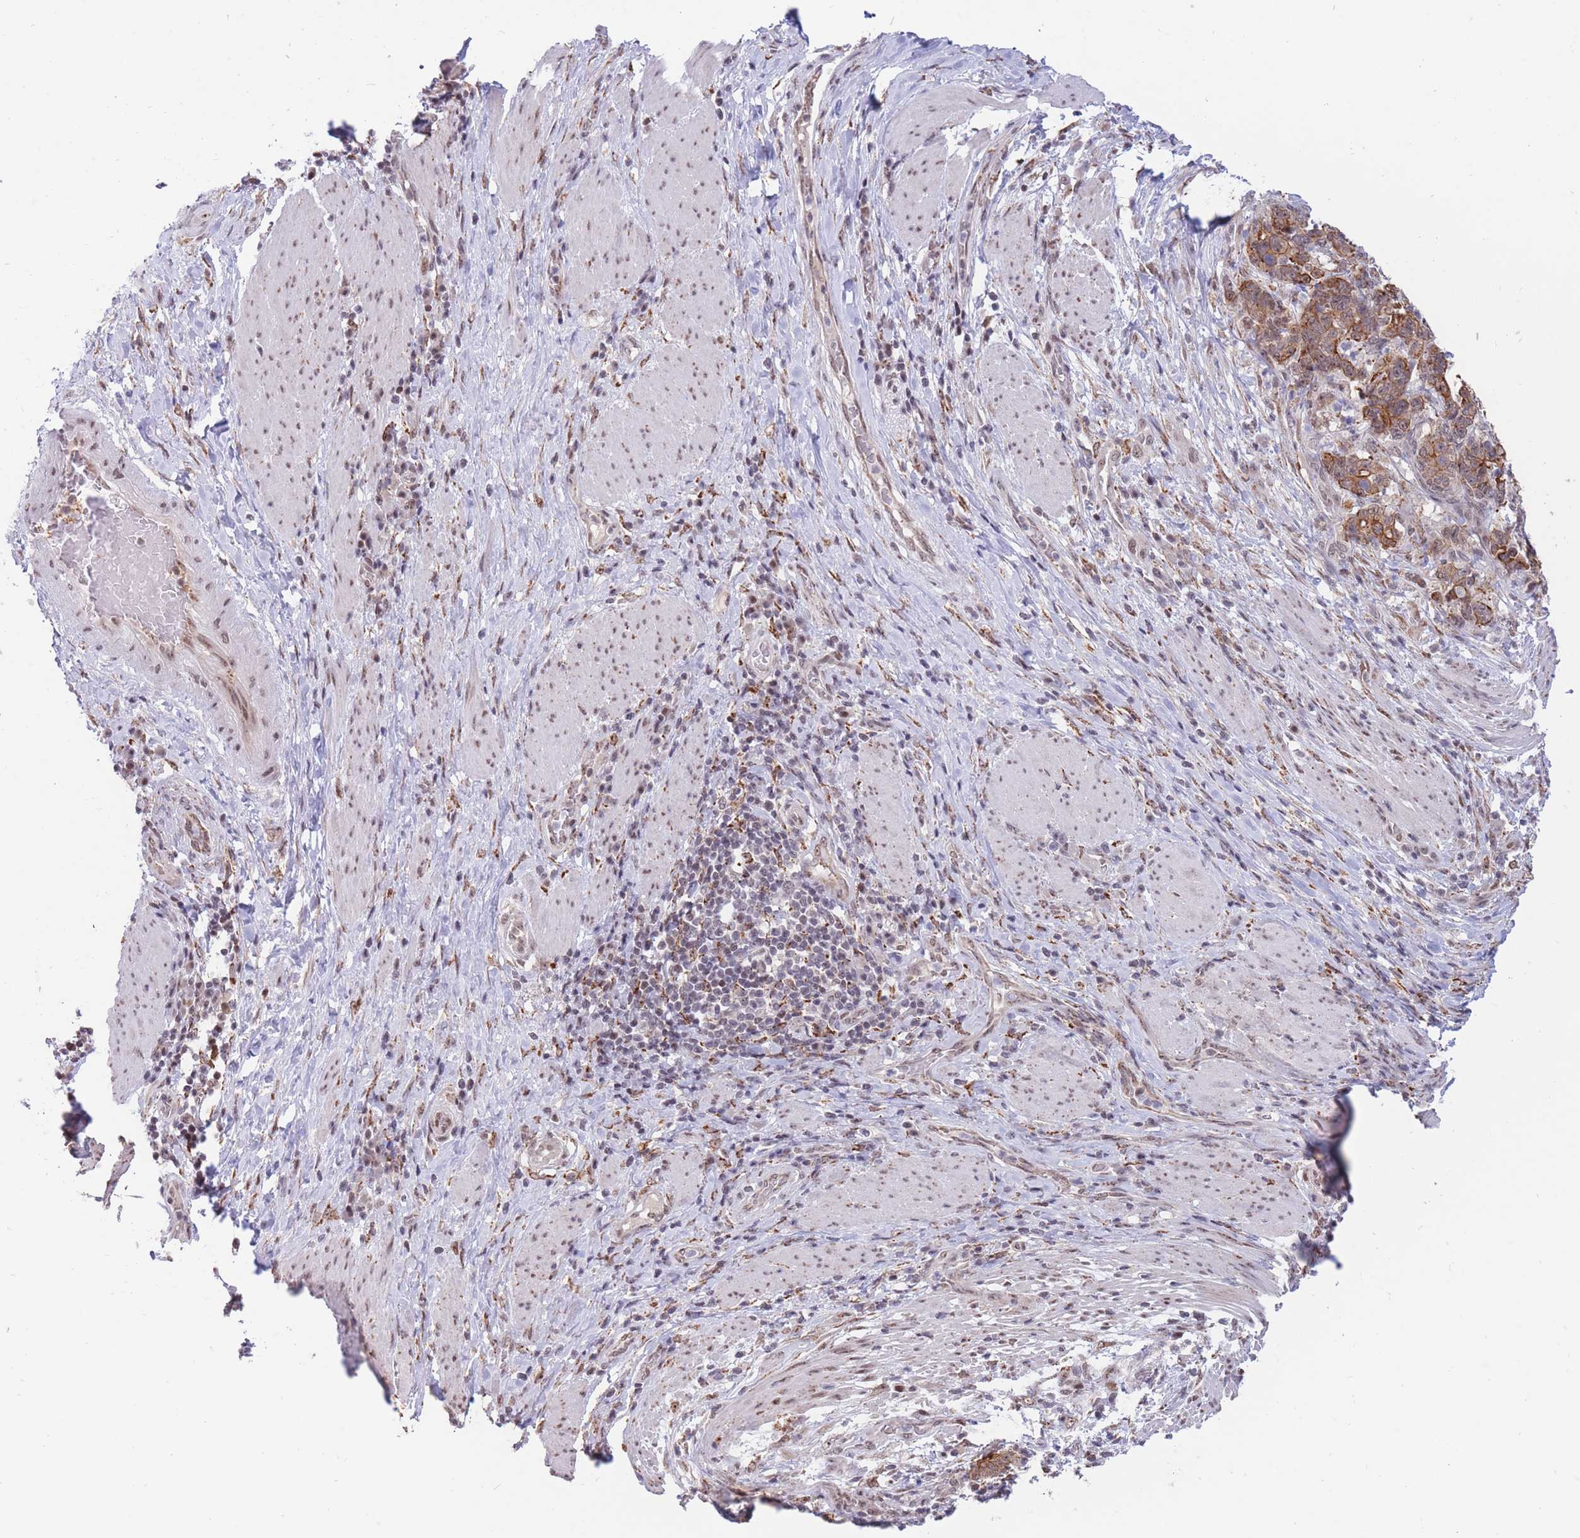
{"staining": {"intensity": "moderate", "quantity": ">75%", "location": "cytoplasmic/membranous"}, "tissue": "stomach cancer", "cell_type": "Tumor cells", "image_type": "cancer", "snomed": [{"axis": "morphology", "description": "Normal tissue, NOS"}, {"axis": "morphology", "description": "Adenocarcinoma, NOS"}, {"axis": "topography", "description": "Stomach"}], "caption": "A high-resolution micrograph shows immunohistochemistry (IHC) staining of adenocarcinoma (stomach), which demonstrates moderate cytoplasmic/membranous staining in about >75% of tumor cells. Immunohistochemistry stains the protein of interest in brown and the nuclei are stained blue.", "gene": "TARBP2", "patient": {"sex": "female", "age": 64}}